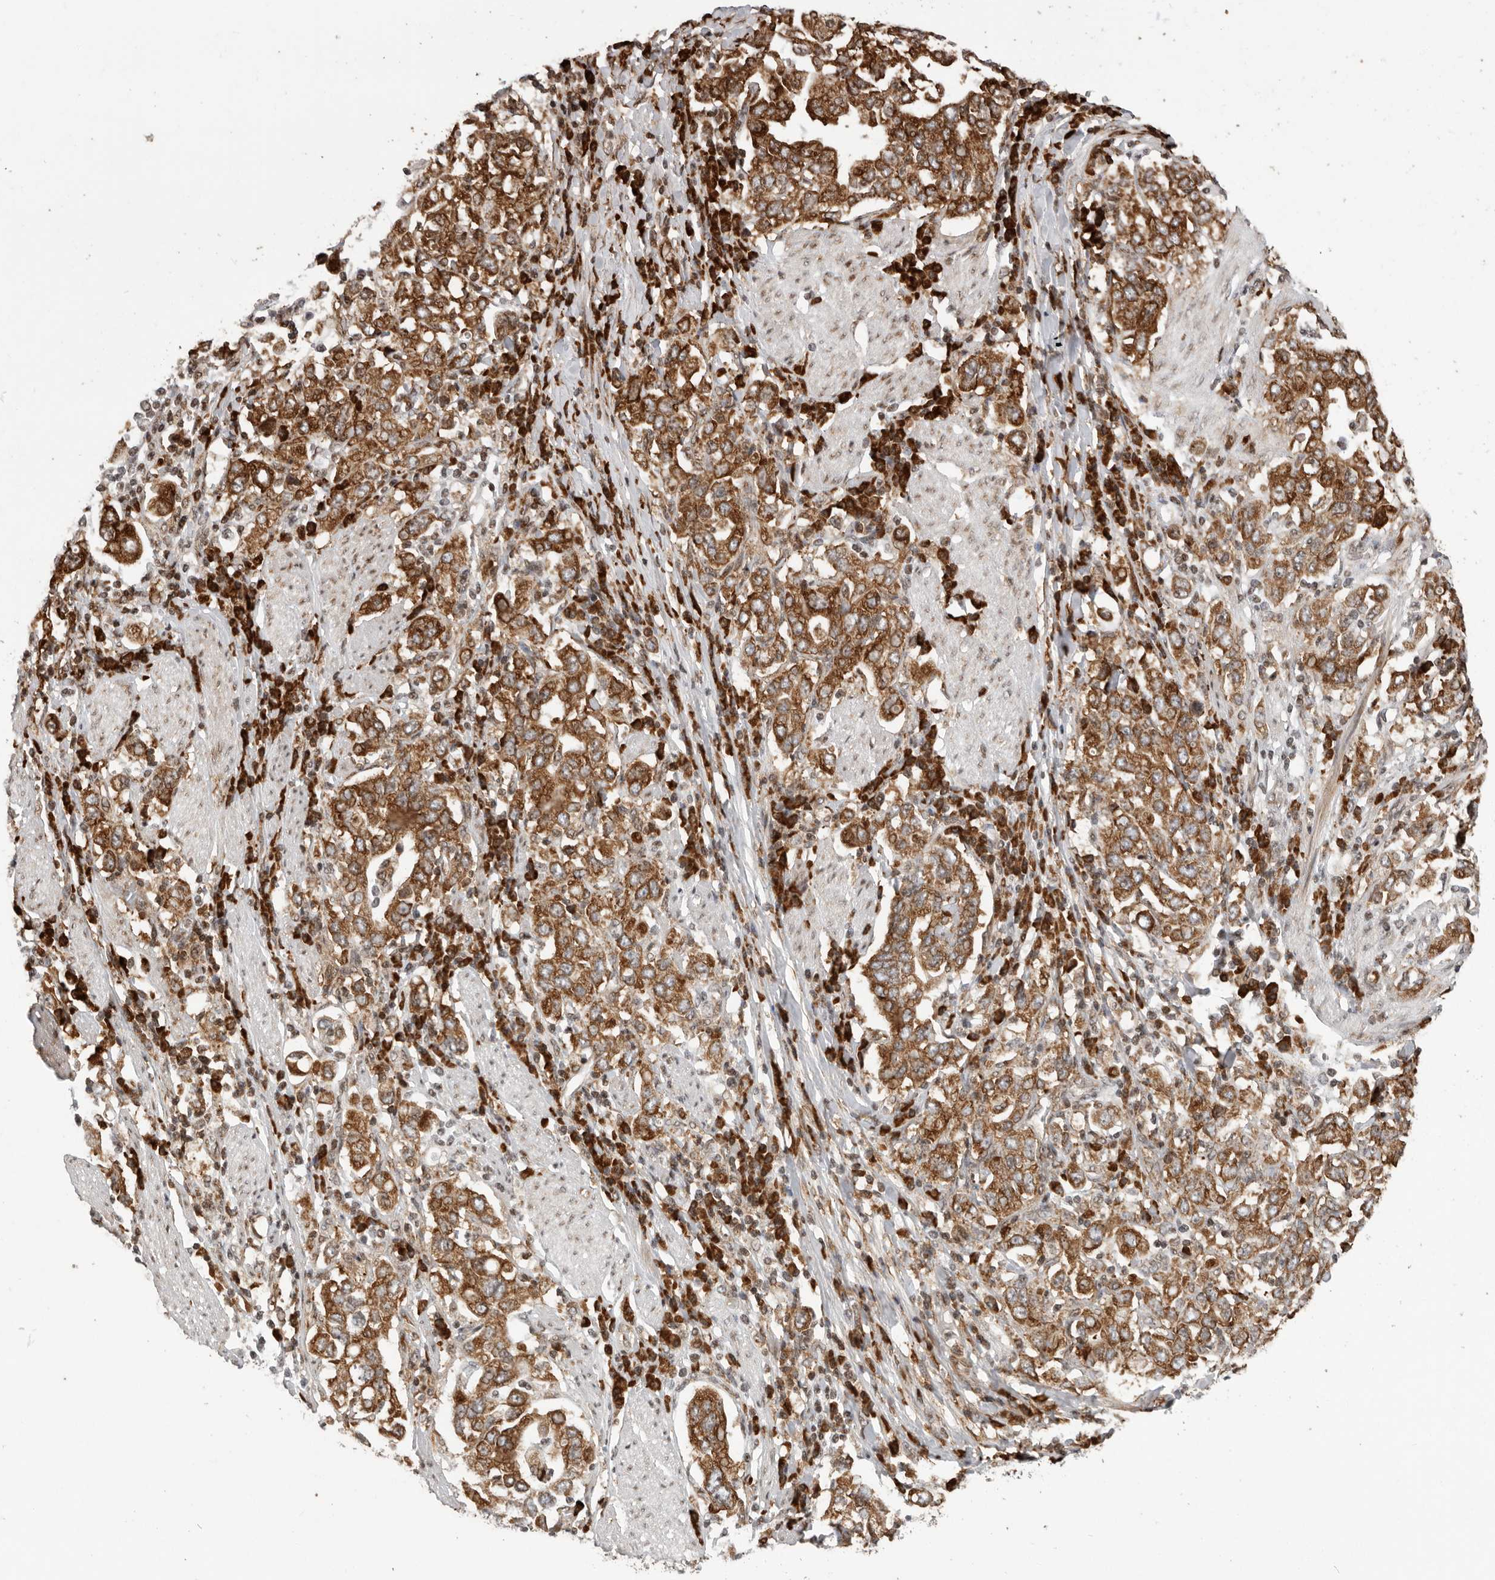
{"staining": {"intensity": "moderate", "quantity": ">75%", "location": "cytoplasmic/membranous"}, "tissue": "stomach cancer", "cell_type": "Tumor cells", "image_type": "cancer", "snomed": [{"axis": "morphology", "description": "Adenocarcinoma, NOS"}, {"axis": "topography", "description": "Stomach, upper"}], "caption": "This histopathology image demonstrates IHC staining of human stomach cancer (adenocarcinoma), with medium moderate cytoplasmic/membranous staining in approximately >75% of tumor cells.", "gene": "FZD3", "patient": {"sex": "male", "age": 62}}